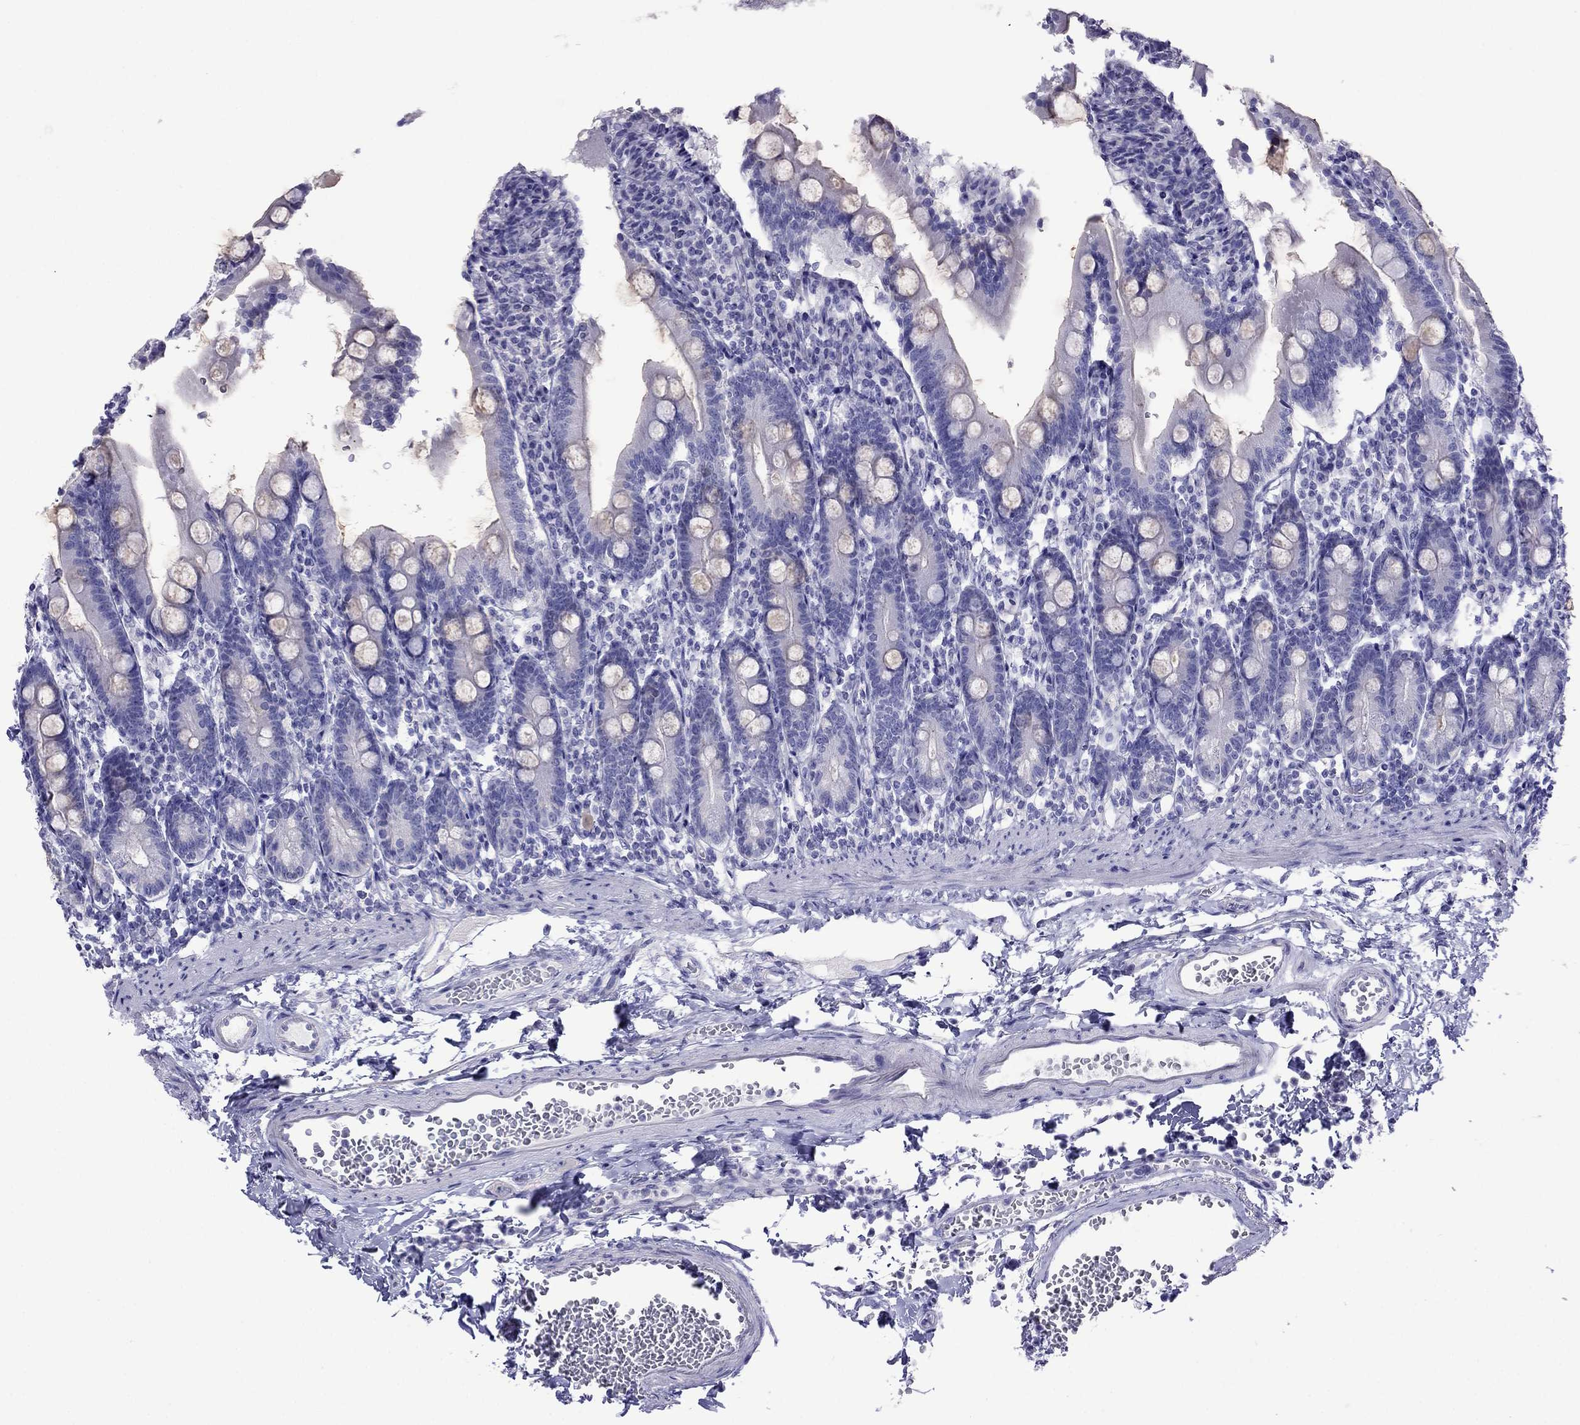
{"staining": {"intensity": "negative", "quantity": "none", "location": "none"}, "tissue": "duodenum", "cell_type": "Glandular cells", "image_type": "normal", "snomed": [{"axis": "morphology", "description": "Normal tissue, NOS"}, {"axis": "topography", "description": "Duodenum"}], "caption": "Immunohistochemistry (IHC) of normal human duodenum reveals no positivity in glandular cells. (DAB (3,3'-diaminobenzidine) IHC with hematoxylin counter stain).", "gene": "PCDHA6", "patient": {"sex": "female", "age": 67}}